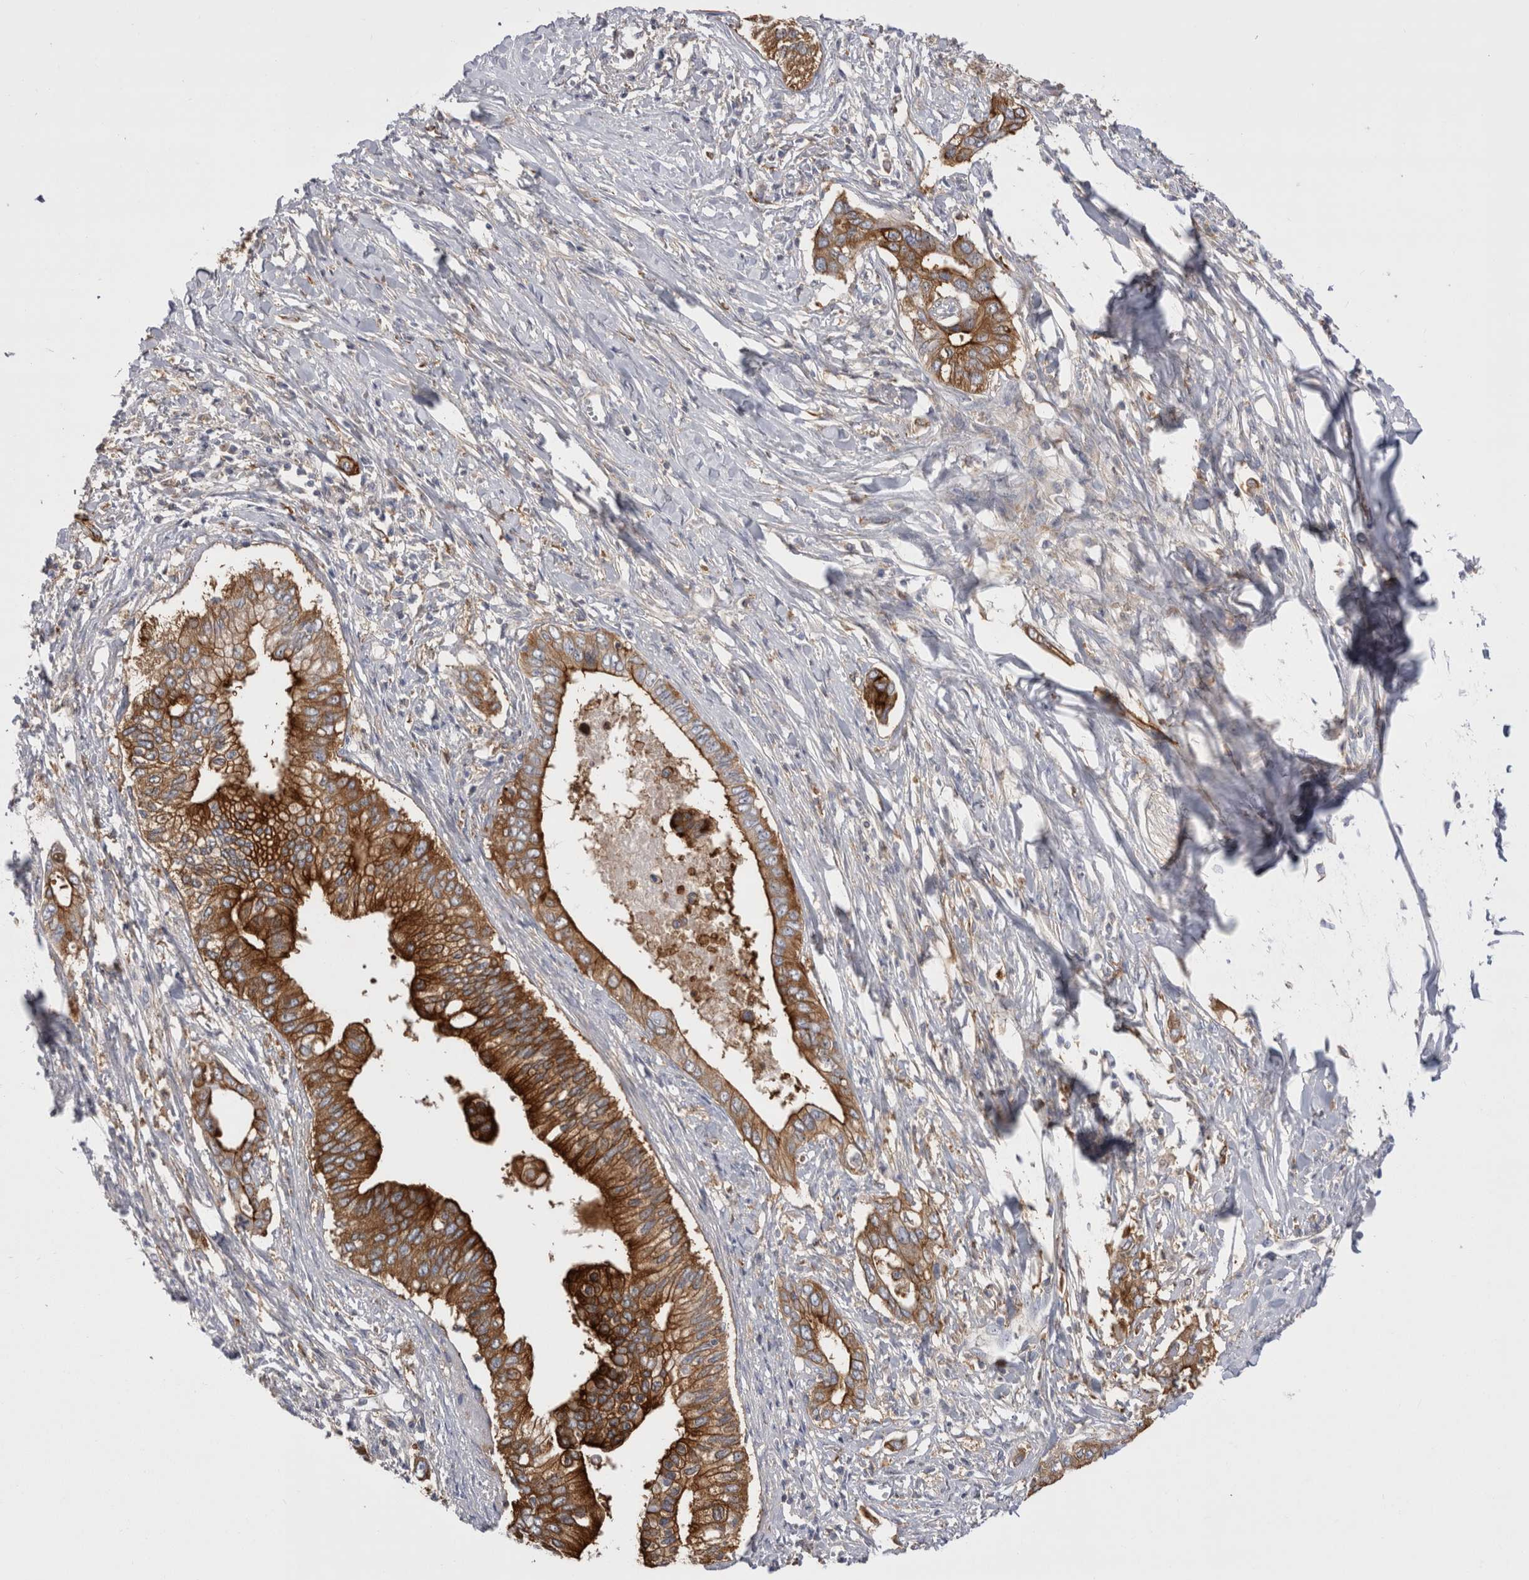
{"staining": {"intensity": "strong", "quantity": ">75%", "location": "cytoplasmic/membranous"}, "tissue": "pancreatic cancer", "cell_type": "Tumor cells", "image_type": "cancer", "snomed": [{"axis": "morphology", "description": "Normal tissue, NOS"}, {"axis": "morphology", "description": "Adenocarcinoma, NOS"}, {"axis": "topography", "description": "Pancreas"}, {"axis": "topography", "description": "Peripheral nerve tissue"}], "caption": "Pancreatic adenocarcinoma stained with DAB IHC reveals high levels of strong cytoplasmic/membranous expression in approximately >75% of tumor cells. The protein of interest is shown in brown color, while the nuclei are stained blue.", "gene": "RAB11FIP1", "patient": {"sex": "male", "age": 59}}